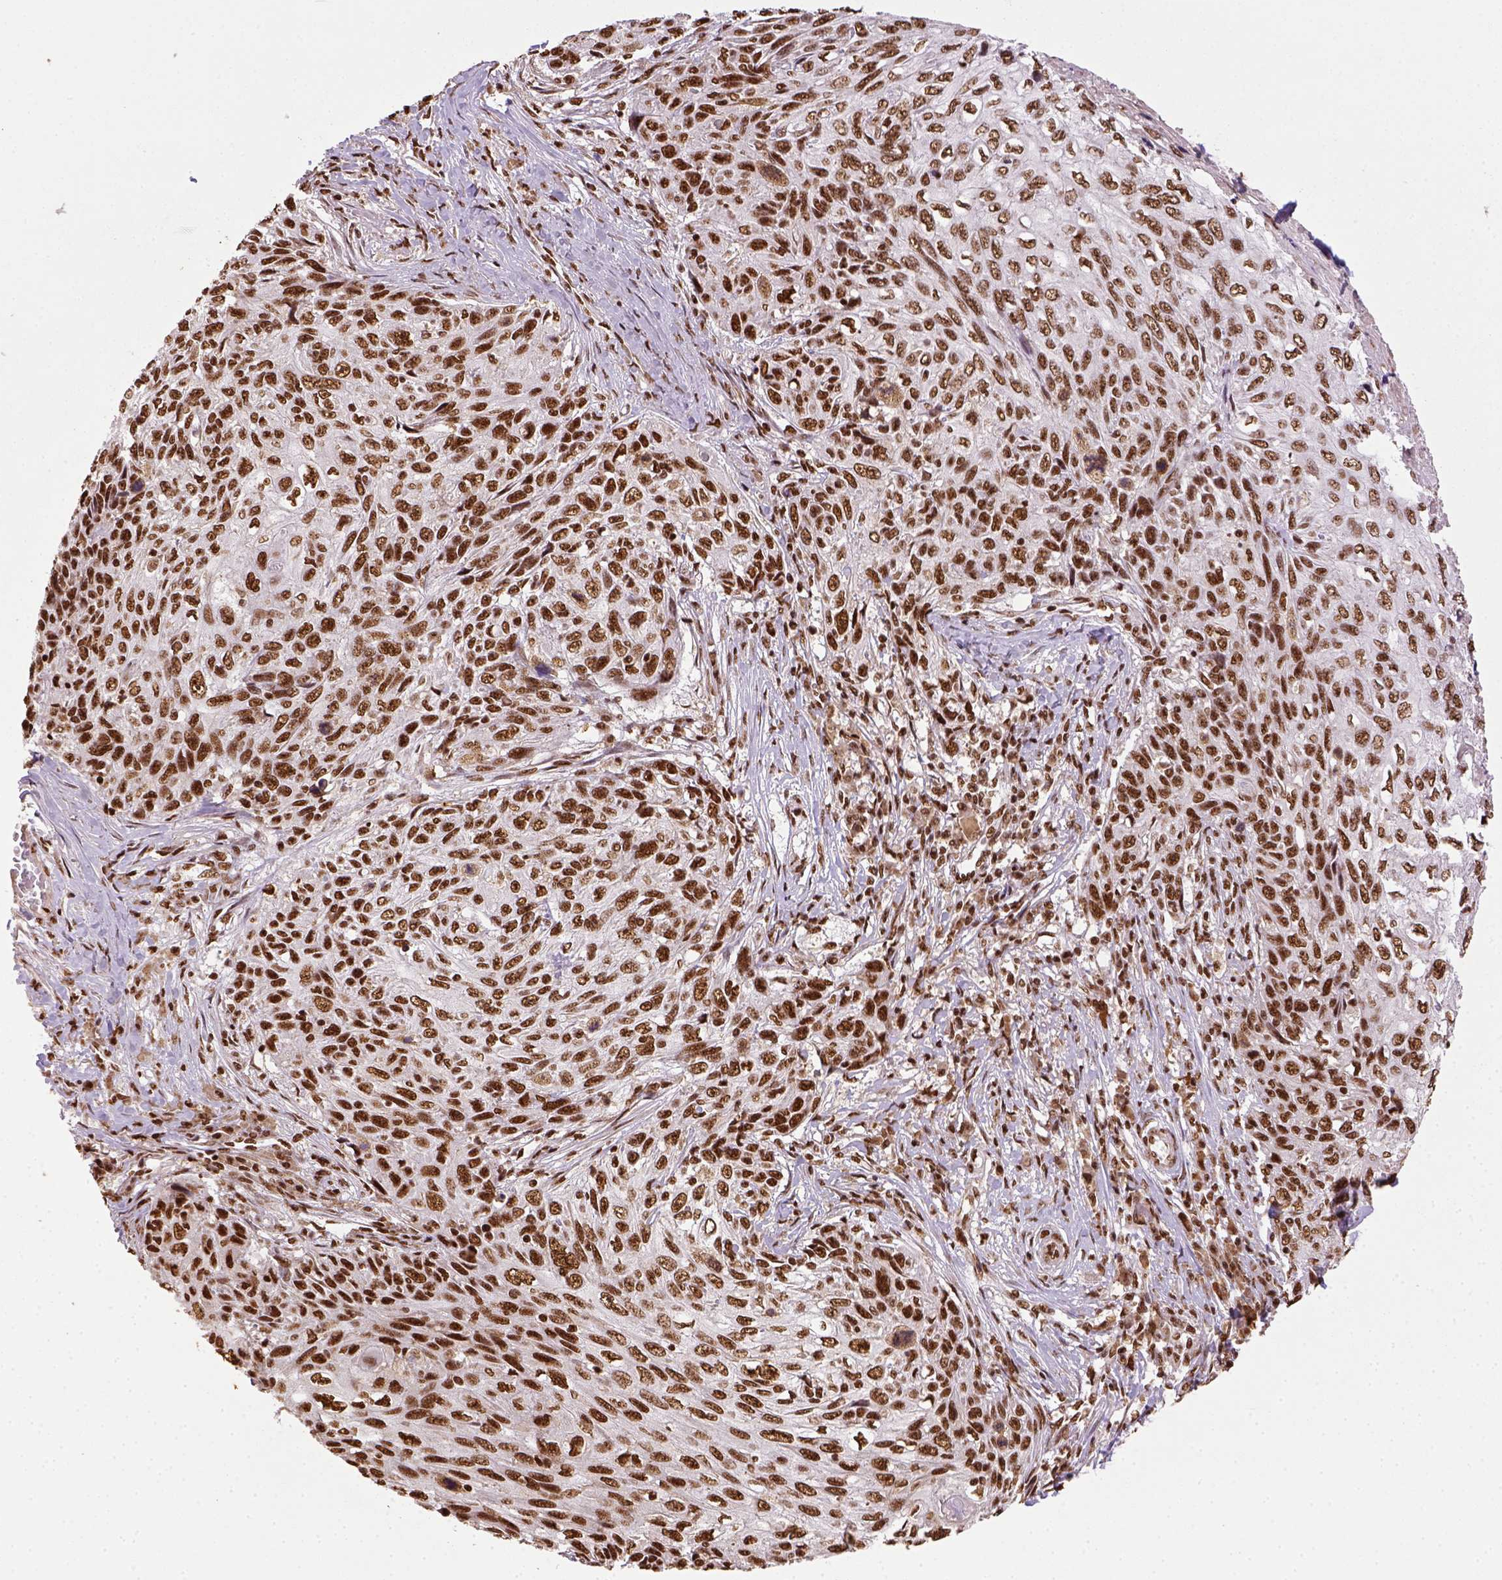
{"staining": {"intensity": "strong", "quantity": ">75%", "location": "nuclear"}, "tissue": "skin cancer", "cell_type": "Tumor cells", "image_type": "cancer", "snomed": [{"axis": "morphology", "description": "Squamous cell carcinoma, NOS"}, {"axis": "topography", "description": "Skin"}], "caption": "Skin squamous cell carcinoma stained for a protein displays strong nuclear positivity in tumor cells.", "gene": "CCAR1", "patient": {"sex": "male", "age": 92}}